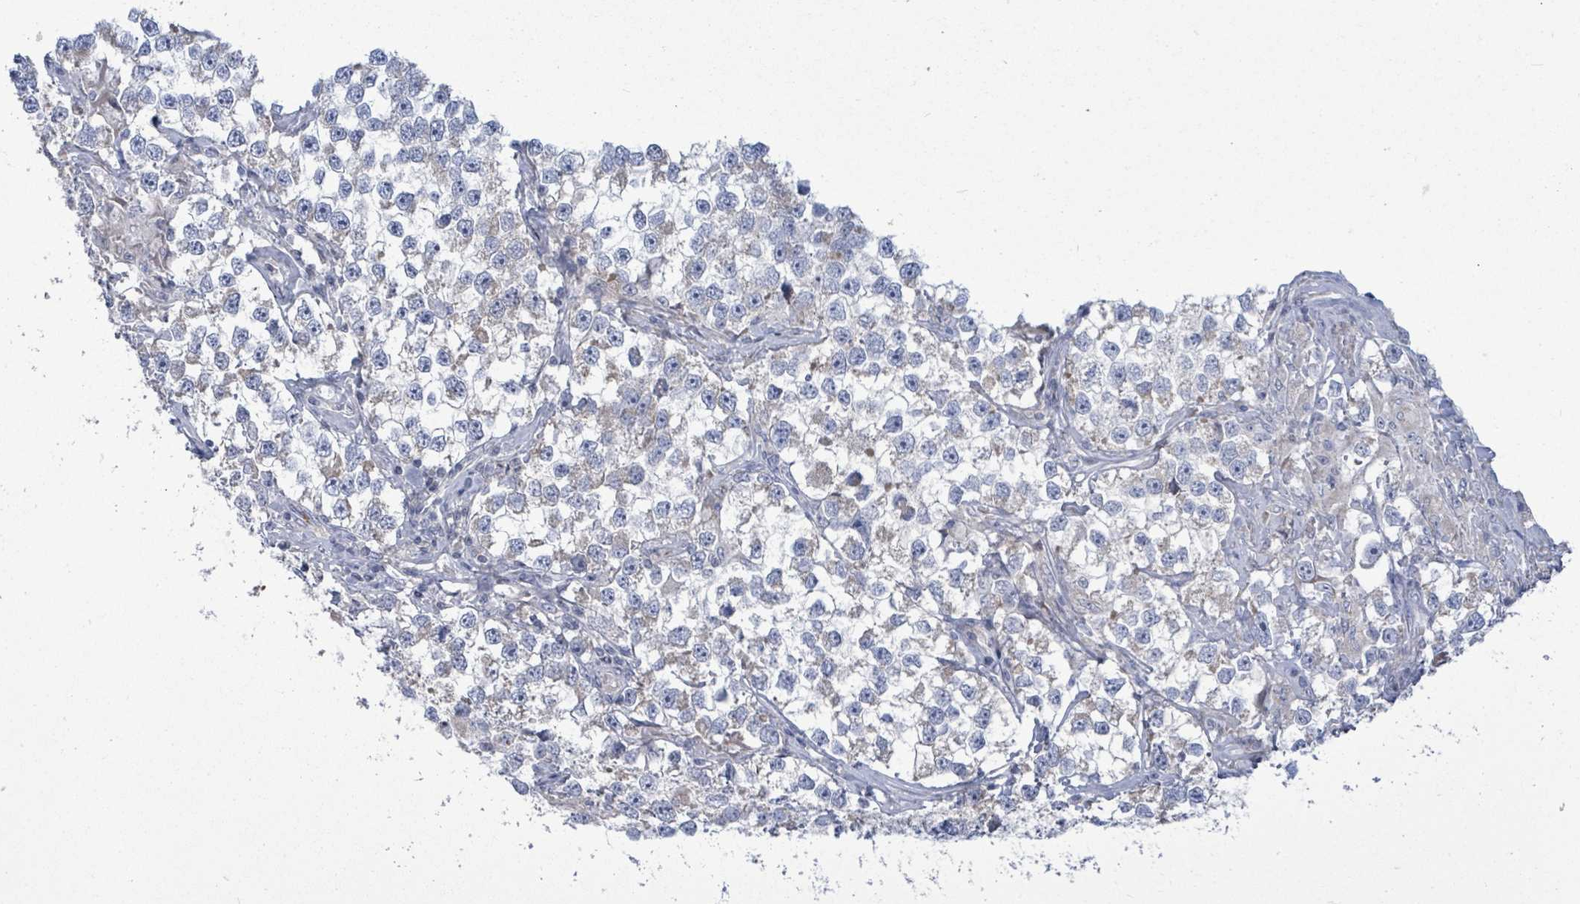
{"staining": {"intensity": "weak", "quantity": "<25%", "location": "cytoplasmic/membranous"}, "tissue": "testis cancer", "cell_type": "Tumor cells", "image_type": "cancer", "snomed": [{"axis": "morphology", "description": "Seminoma, NOS"}, {"axis": "topography", "description": "Testis"}], "caption": "DAB immunohistochemical staining of human testis cancer shows no significant expression in tumor cells.", "gene": "ZFPM1", "patient": {"sex": "male", "age": 46}}